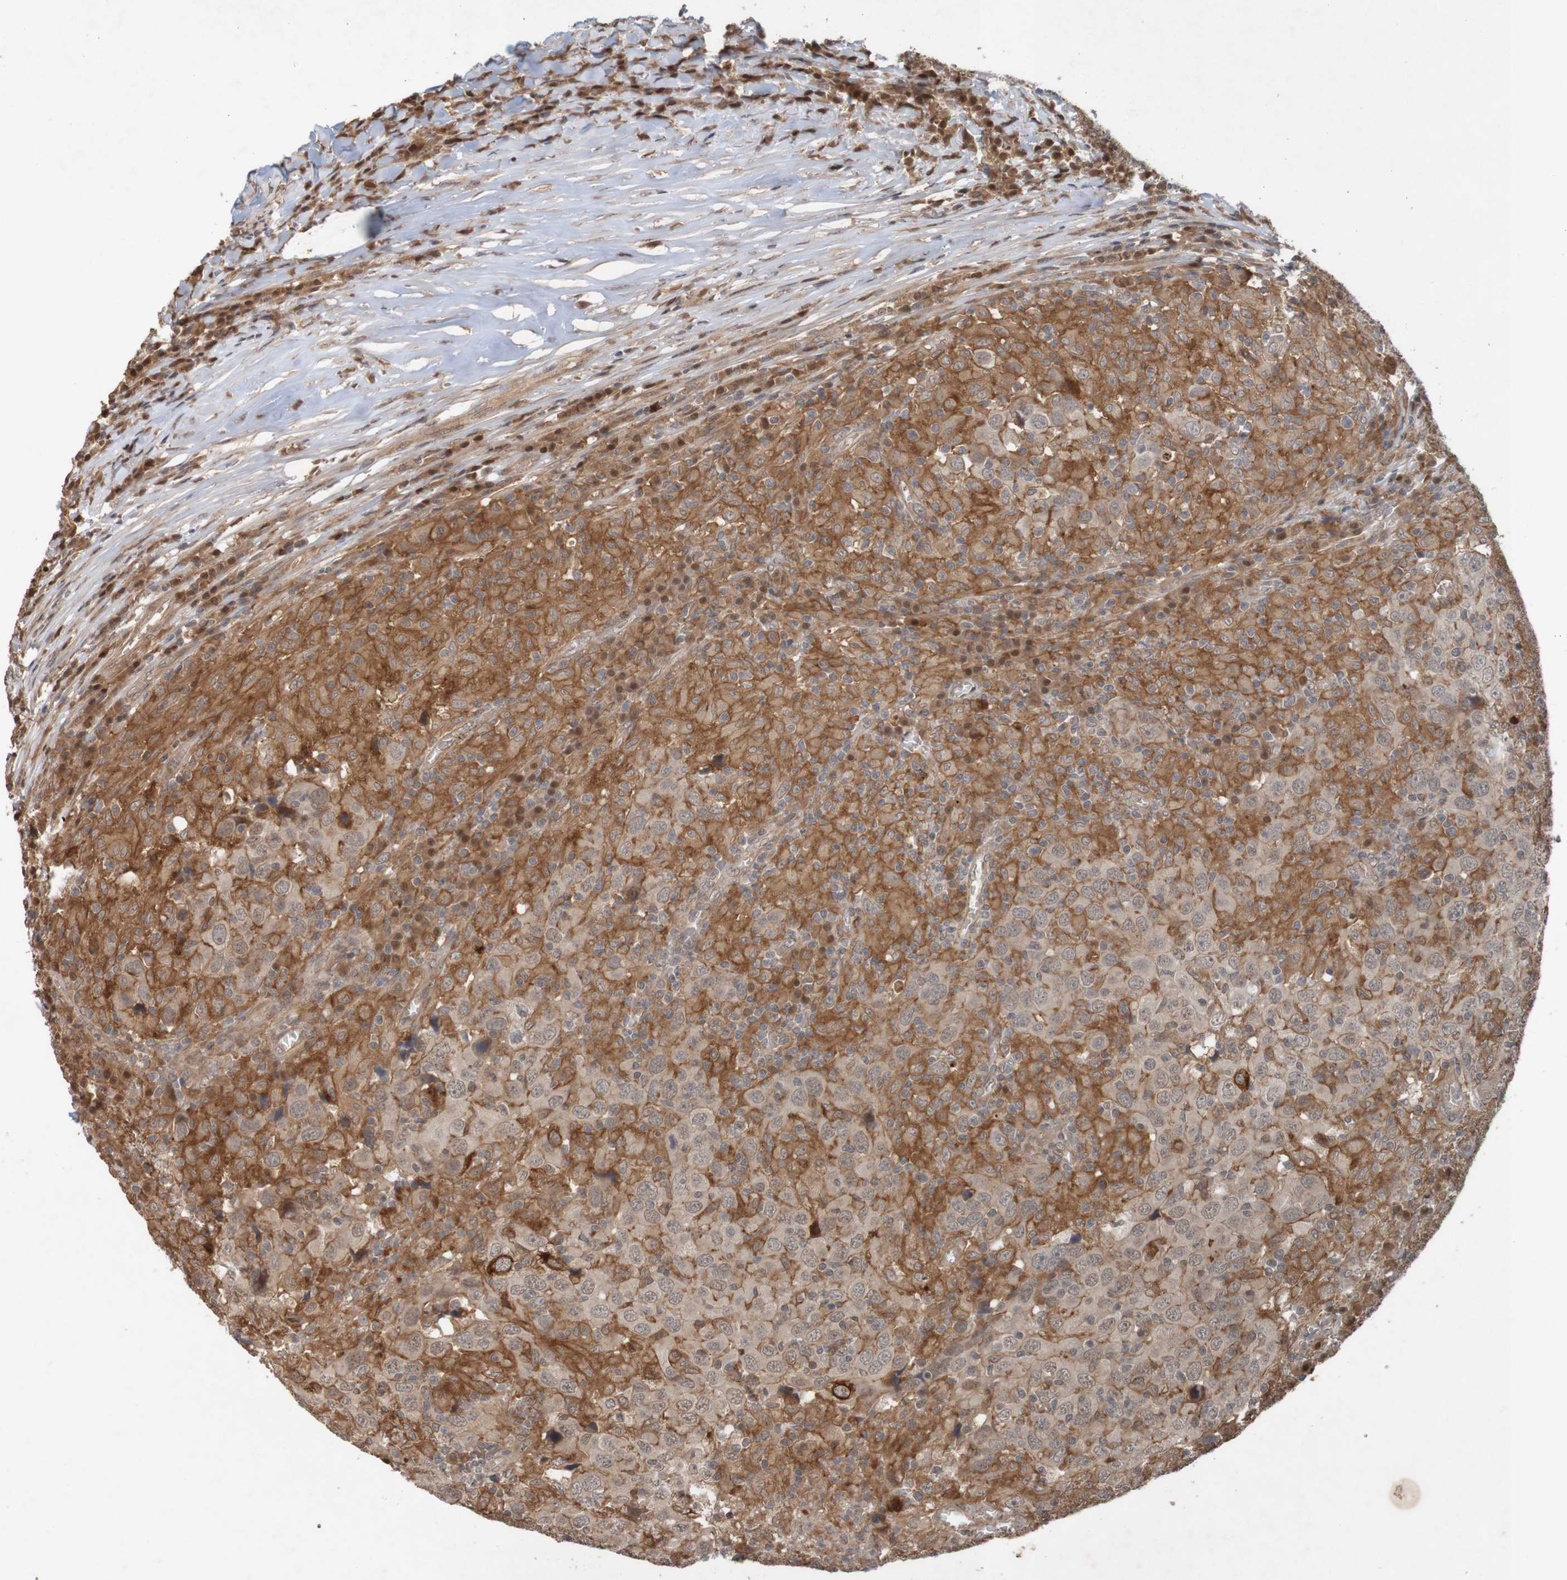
{"staining": {"intensity": "moderate", "quantity": "25%-75%", "location": "cytoplasmic/membranous"}, "tissue": "head and neck cancer", "cell_type": "Tumor cells", "image_type": "cancer", "snomed": [{"axis": "morphology", "description": "Adenocarcinoma, NOS"}, {"axis": "topography", "description": "Salivary gland"}, {"axis": "topography", "description": "Head-Neck"}], "caption": "A brown stain shows moderate cytoplasmic/membranous staining of a protein in human head and neck cancer (adenocarcinoma) tumor cells.", "gene": "ARHGEF11", "patient": {"sex": "female", "age": 65}}